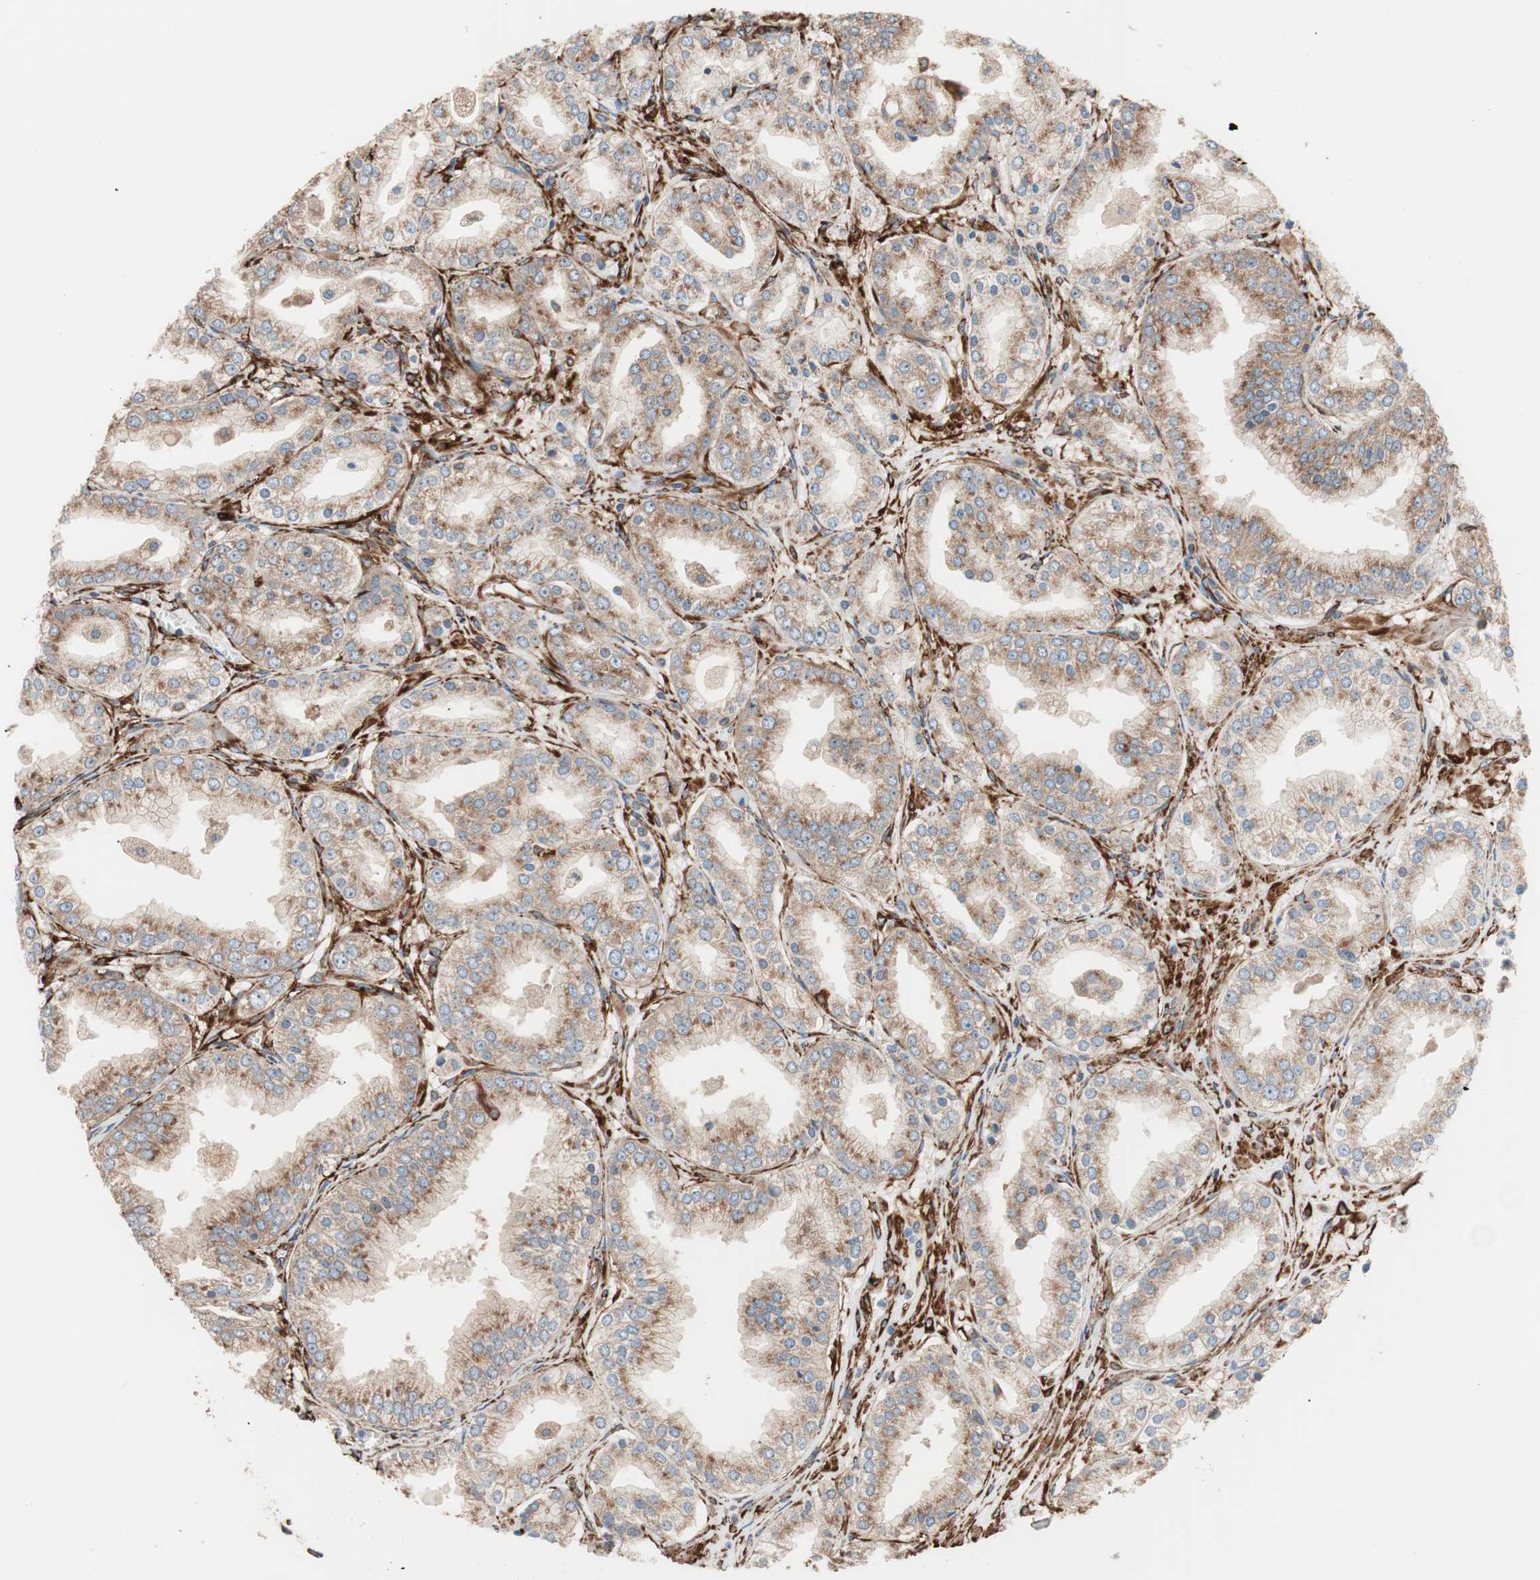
{"staining": {"intensity": "moderate", "quantity": ">75%", "location": "cytoplasmic/membranous"}, "tissue": "prostate cancer", "cell_type": "Tumor cells", "image_type": "cancer", "snomed": [{"axis": "morphology", "description": "Adenocarcinoma, High grade"}, {"axis": "topography", "description": "Prostate"}], "caption": "Protein analysis of prostate high-grade adenocarcinoma tissue reveals moderate cytoplasmic/membranous positivity in about >75% of tumor cells.", "gene": "GPSM2", "patient": {"sex": "male", "age": 61}}